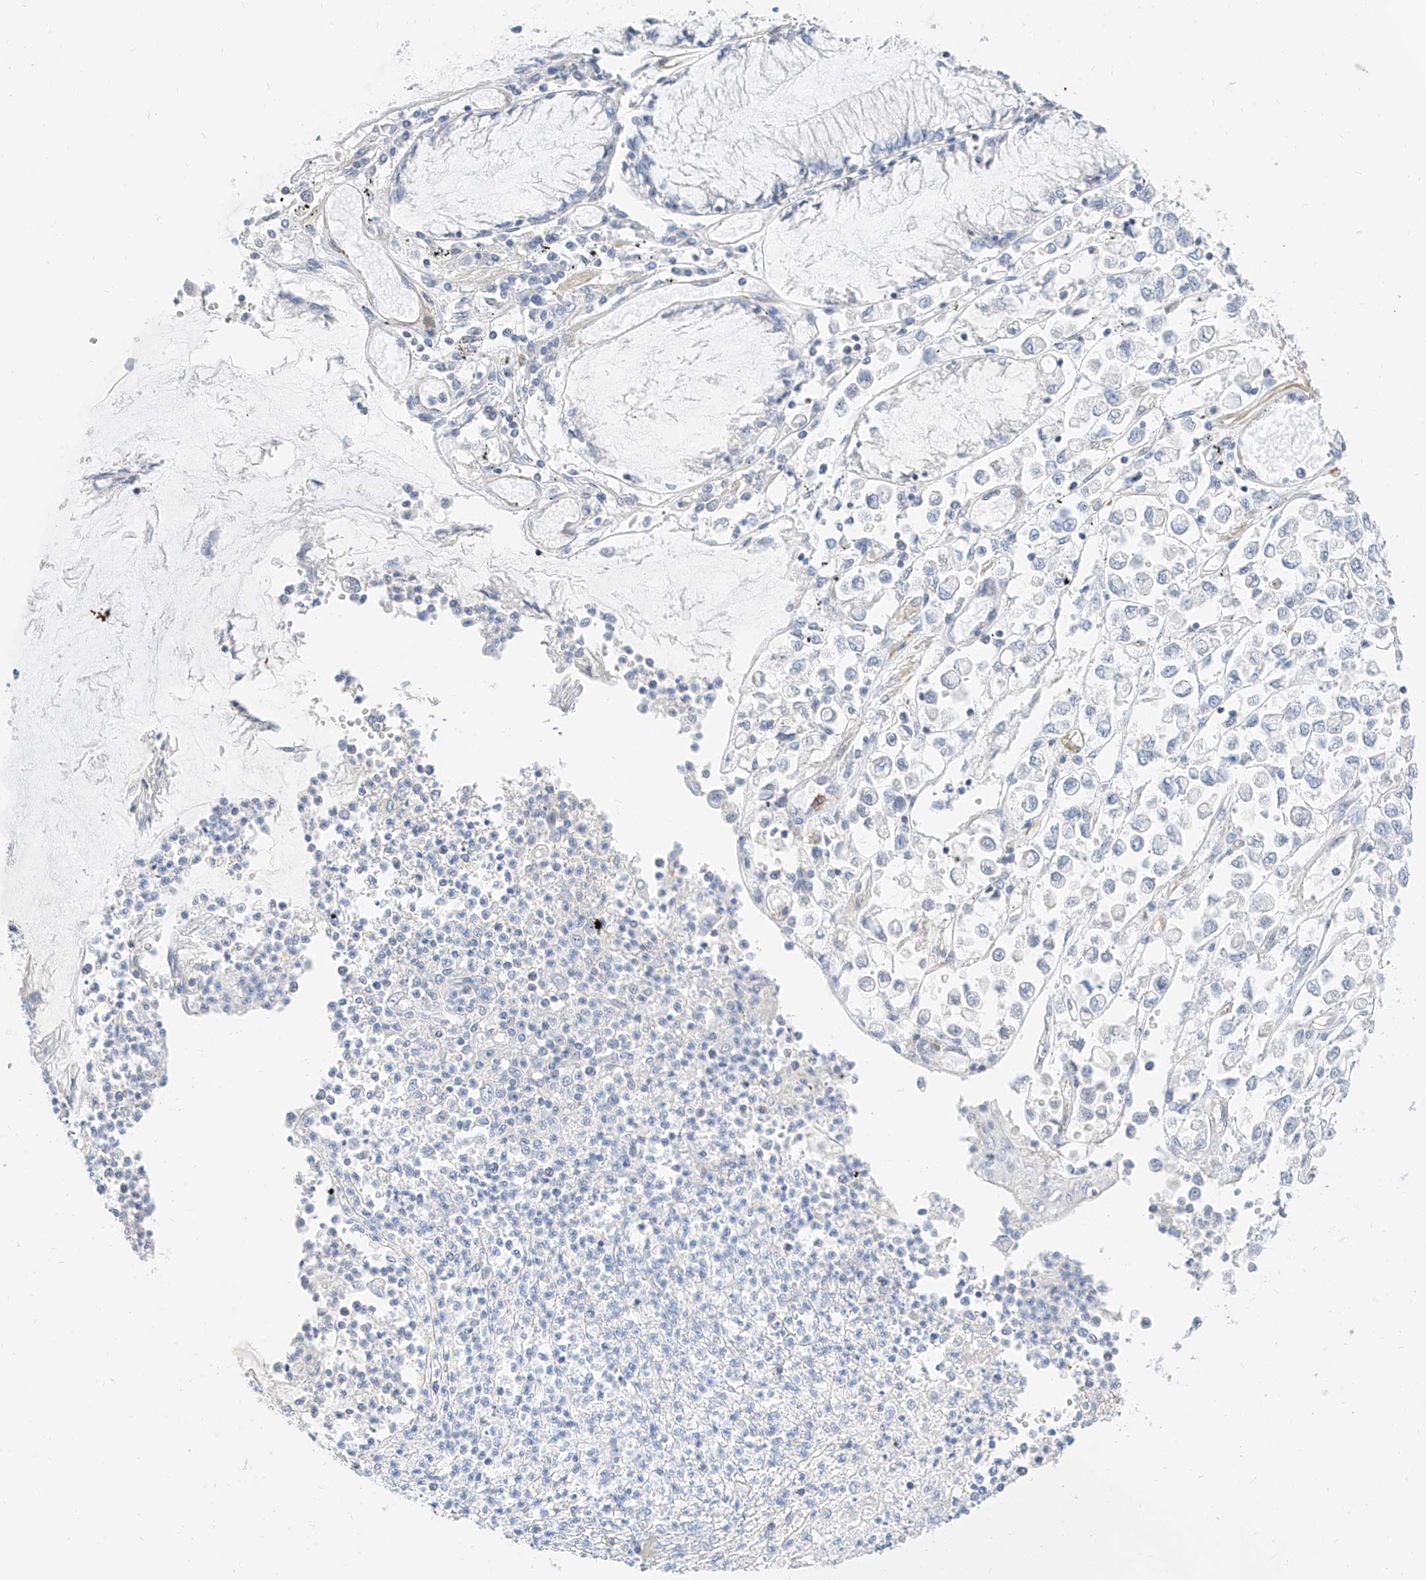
{"staining": {"intensity": "negative", "quantity": "none", "location": "none"}, "tissue": "stomach cancer", "cell_type": "Tumor cells", "image_type": "cancer", "snomed": [{"axis": "morphology", "description": "Adenocarcinoma, NOS"}, {"axis": "topography", "description": "Stomach"}], "caption": "Immunohistochemical staining of adenocarcinoma (stomach) shows no significant staining in tumor cells.", "gene": "CDCP2", "patient": {"sex": "female", "age": 76}}